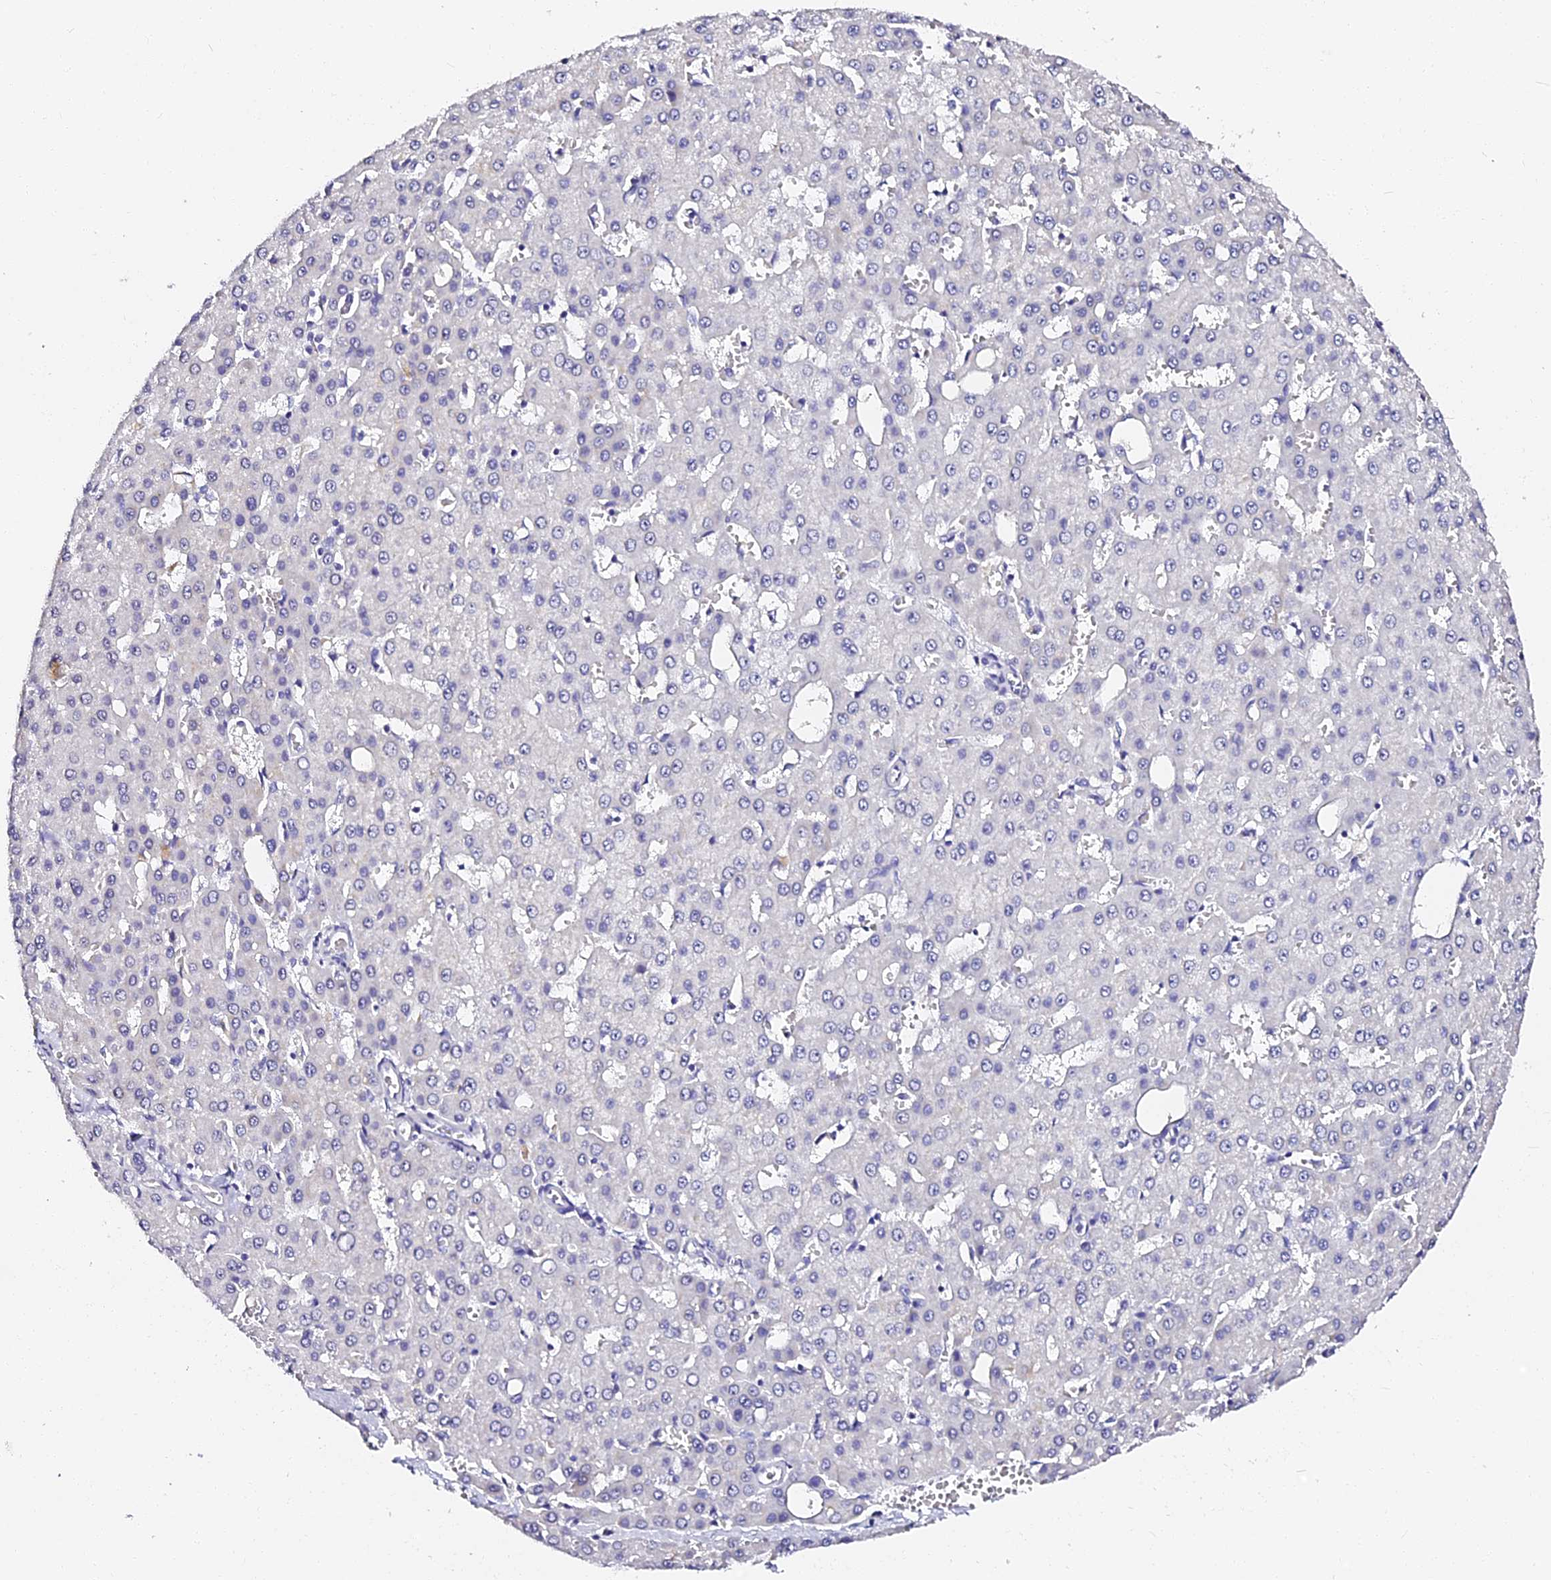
{"staining": {"intensity": "negative", "quantity": "none", "location": "none"}, "tissue": "liver cancer", "cell_type": "Tumor cells", "image_type": "cancer", "snomed": [{"axis": "morphology", "description": "Carcinoma, Hepatocellular, NOS"}, {"axis": "topography", "description": "Liver"}], "caption": "The immunohistochemistry (IHC) image has no significant expression in tumor cells of liver hepatocellular carcinoma tissue.", "gene": "VPS33B", "patient": {"sex": "male", "age": 47}}